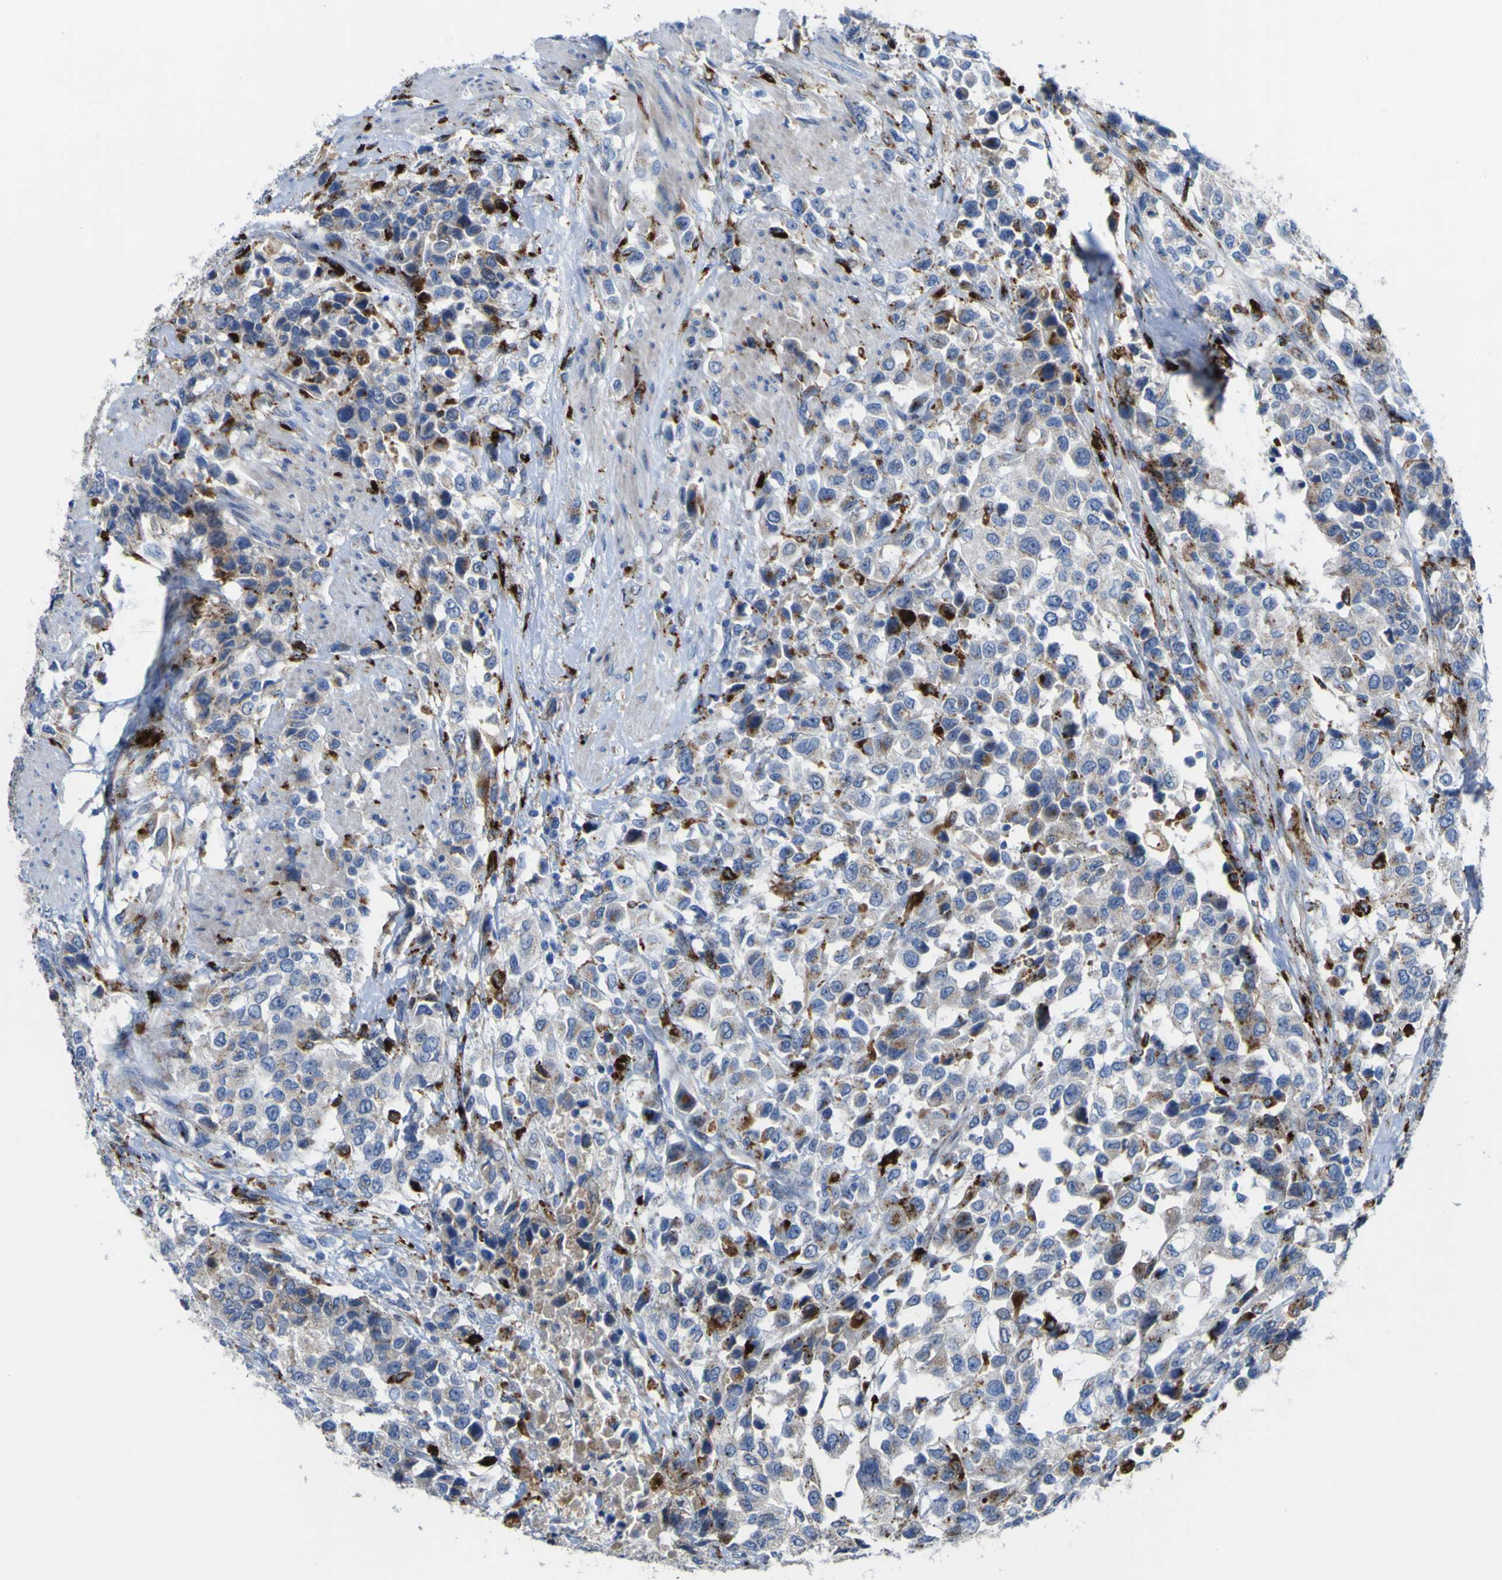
{"staining": {"intensity": "weak", "quantity": "<25%", "location": "cytoplasmic/membranous"}, "tissue": "urothelial cancer", "cell_type": "Tumor cells", "image_type": "cancer", "snomed": [{"axis": "morphology", "description": "Urothelial carcinoma, High grade"}, {"axis": "topography", "description": "Urinary bladder"}], "caption": "Protein analysis of urothelial cancer reveals no significant positivity in tumor cells. (Stains: DAB IHC with hematoxylin counter stain, Microscopy: brightfield microscopy at high magnification).", "gene": "PTPRF", "patient": {"sex": "female", "age": 80}}